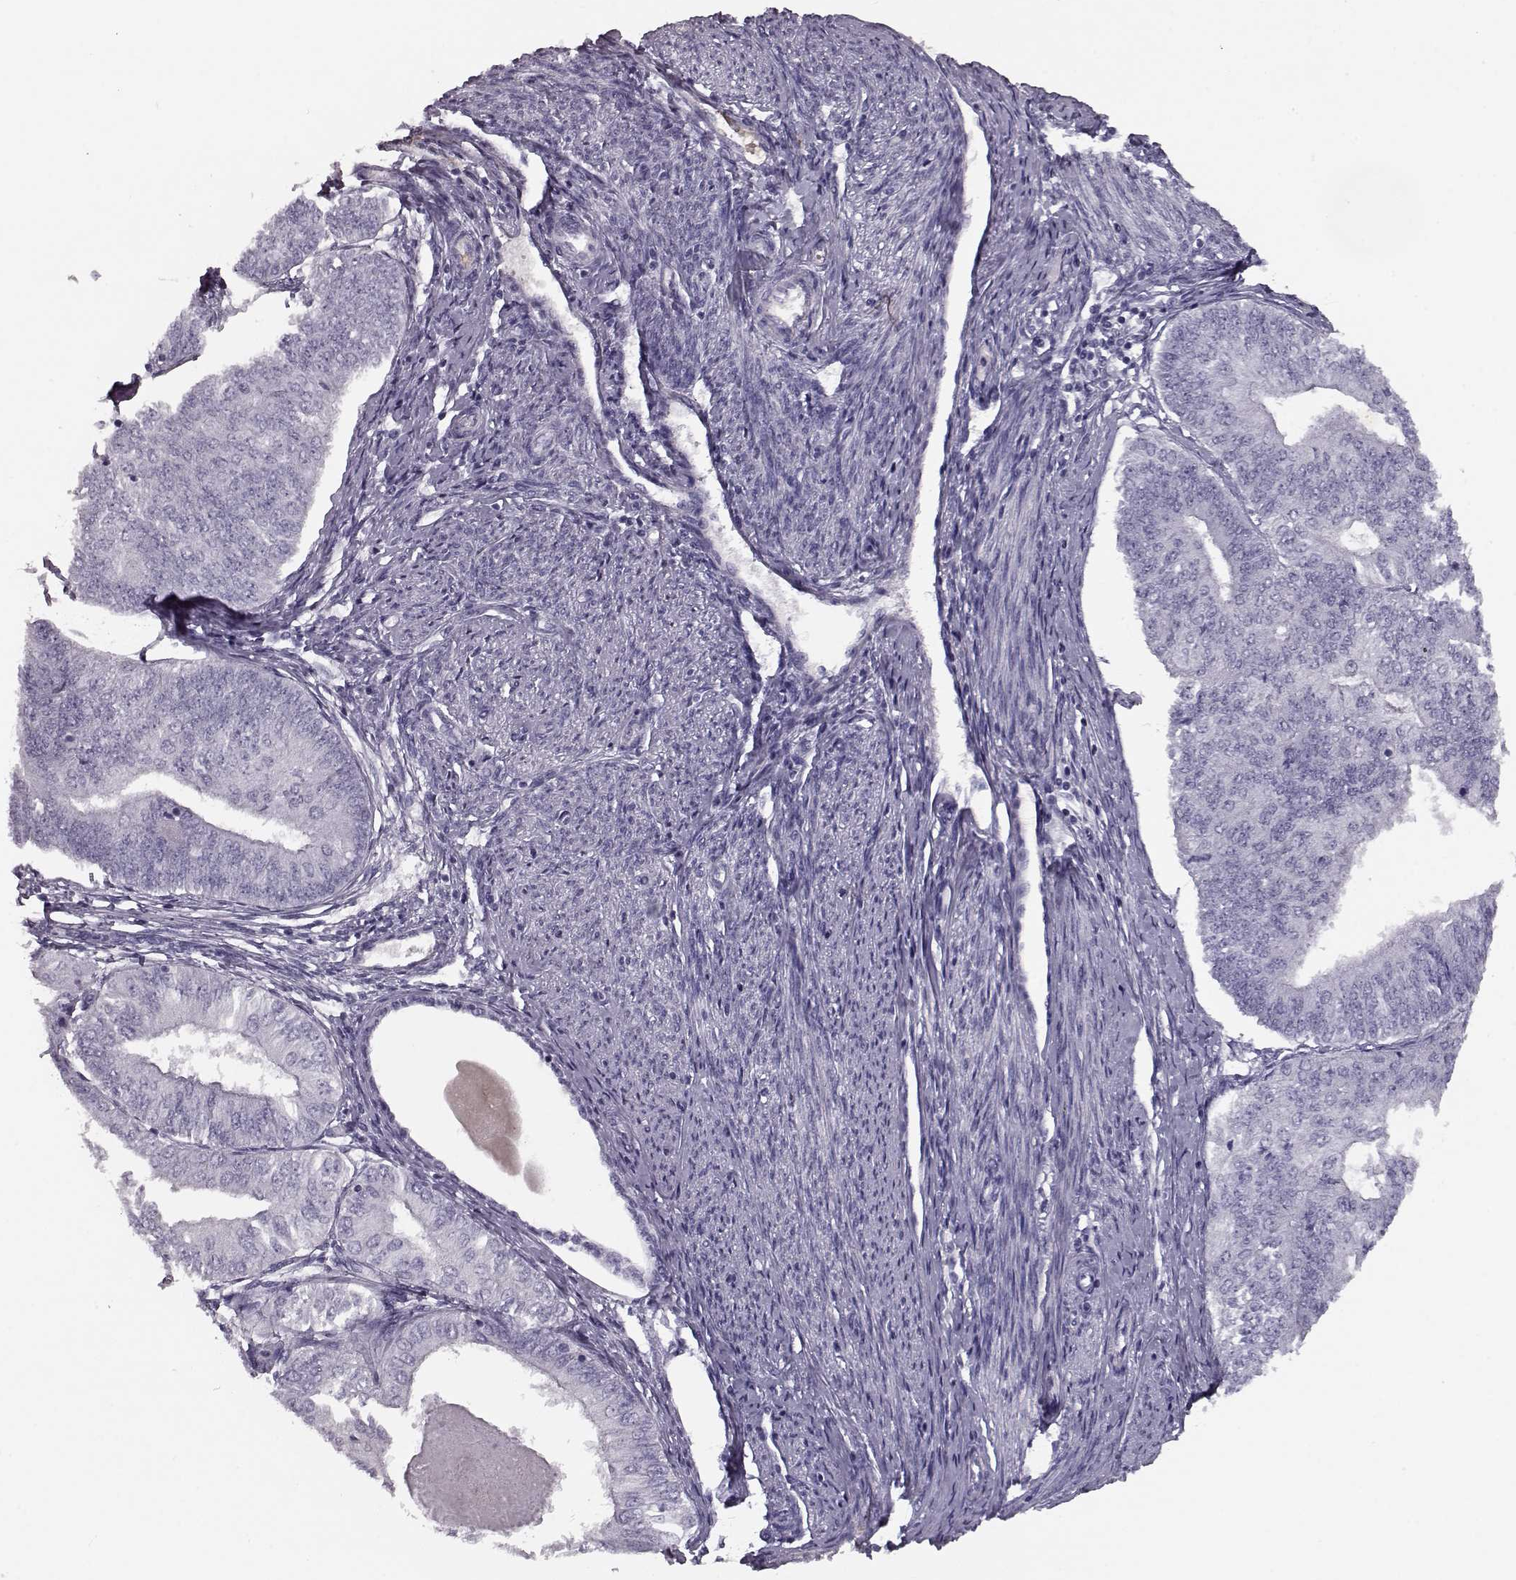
{"staining": {"intensity": "negative", "quantity": "none", "location": "none"}, "tissue": "endometrial cancer", "cell_type": "Tumor cells", "image_type": "cancer", "snomed": [{"axis": "morphology", "description": "Adenocarcinoma, NOS"}, {"axis": "topography", "description": "Endometrium"}], "caption": "Endometrial cancer was stained to show a protein in brown. There is no significant expression in tumor cells.", "gene": "CCL19", "patient": {"sex": "female", "age": 58}}